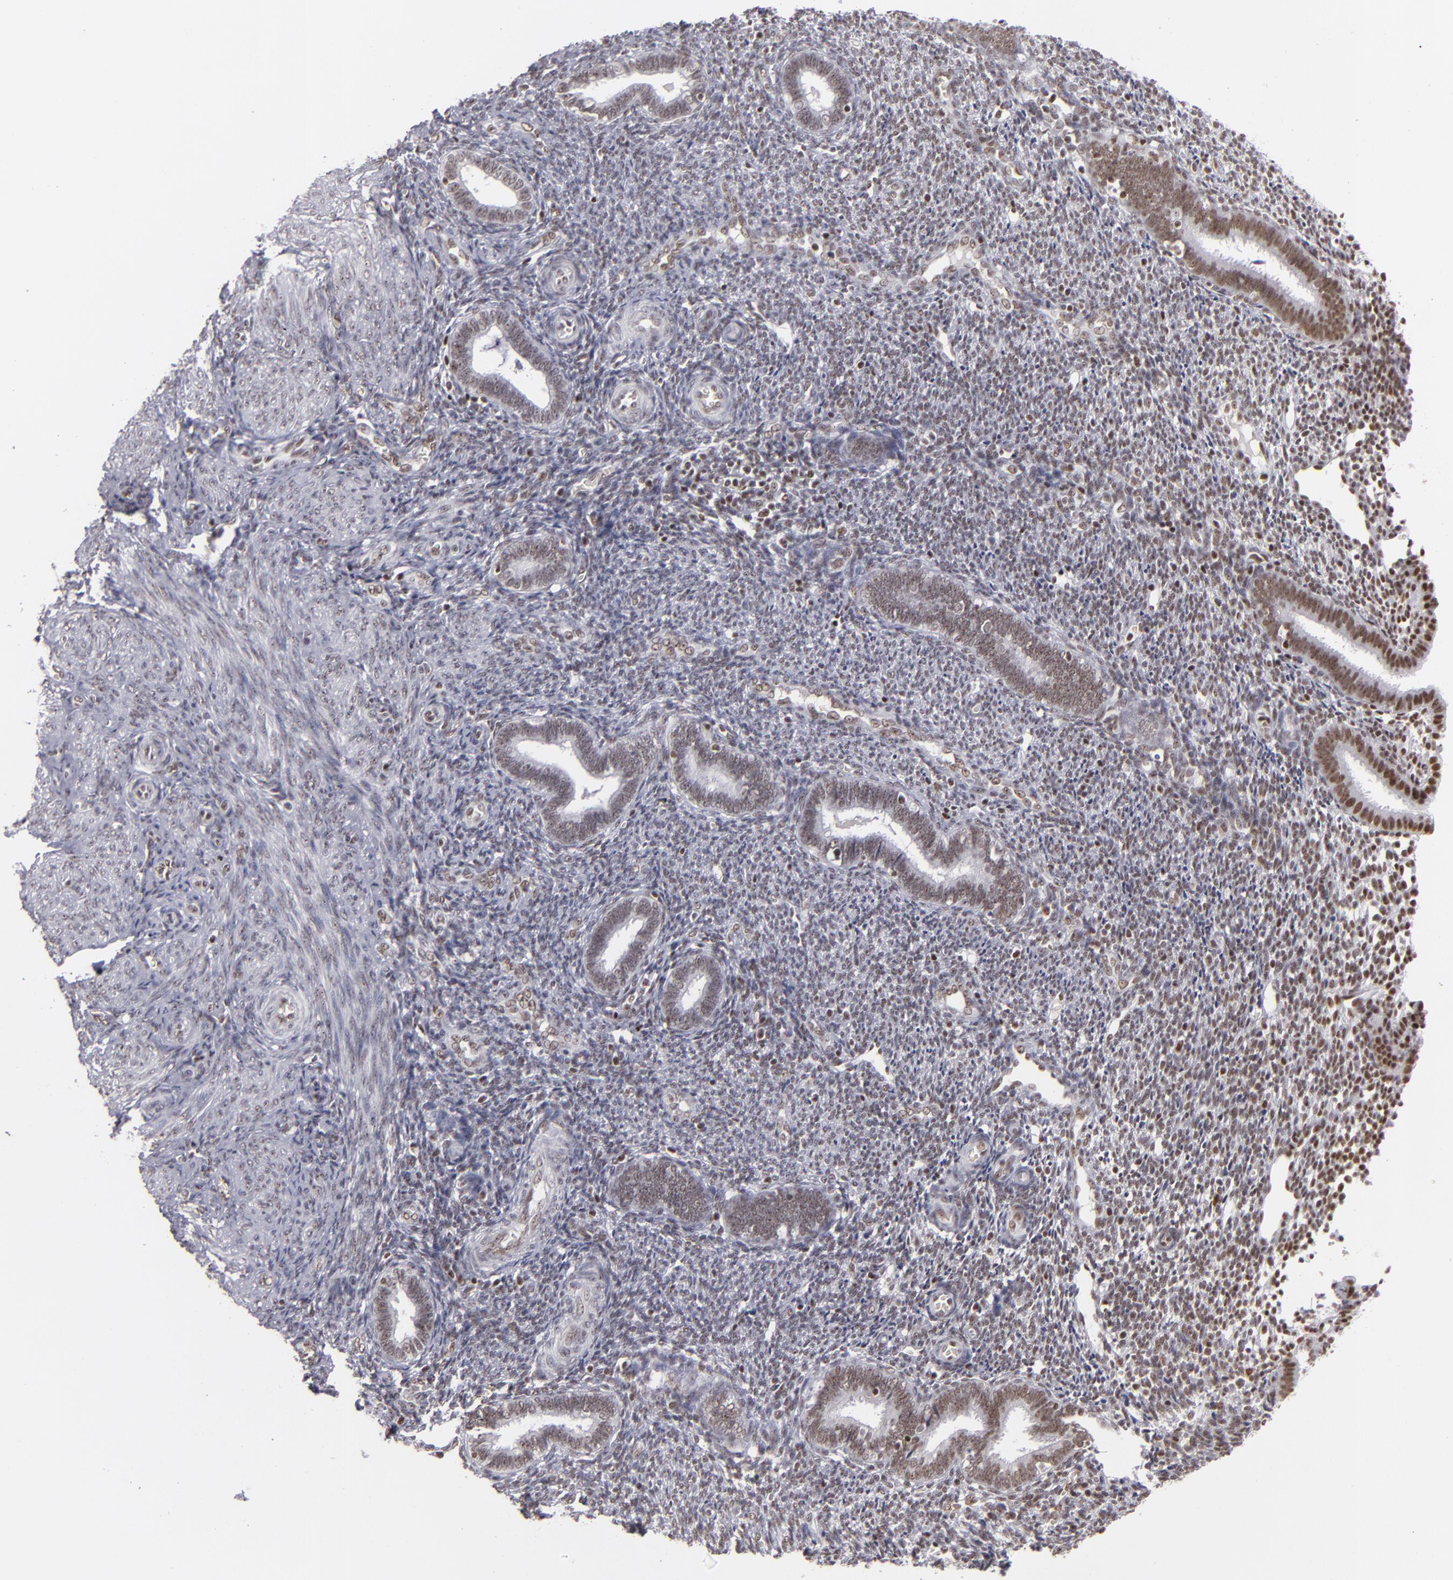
{"staining": {"intensity": "weak", "quantity": "25%-75%", "location": "nuclear"}, "tissue": "endometrium", "cell_type": "Cells in endometrial stroma", "image_type": "normal", "snomed": [{"axis": "morphology", "description": "Normal tissue, NOS"}, {"axis": "topography", "description": "Endometrium"}], "caption": "Immunohistochemistry micrograph of benign endometrium: endometrium stained using IHC exhibits low levels of weak protein expression localized specifically in the nuclear of cells in endometrial stroma, appearing as a nuclear brown color.", "gene": "DAXX", "patient": {"sex": "female", "age": 27}}